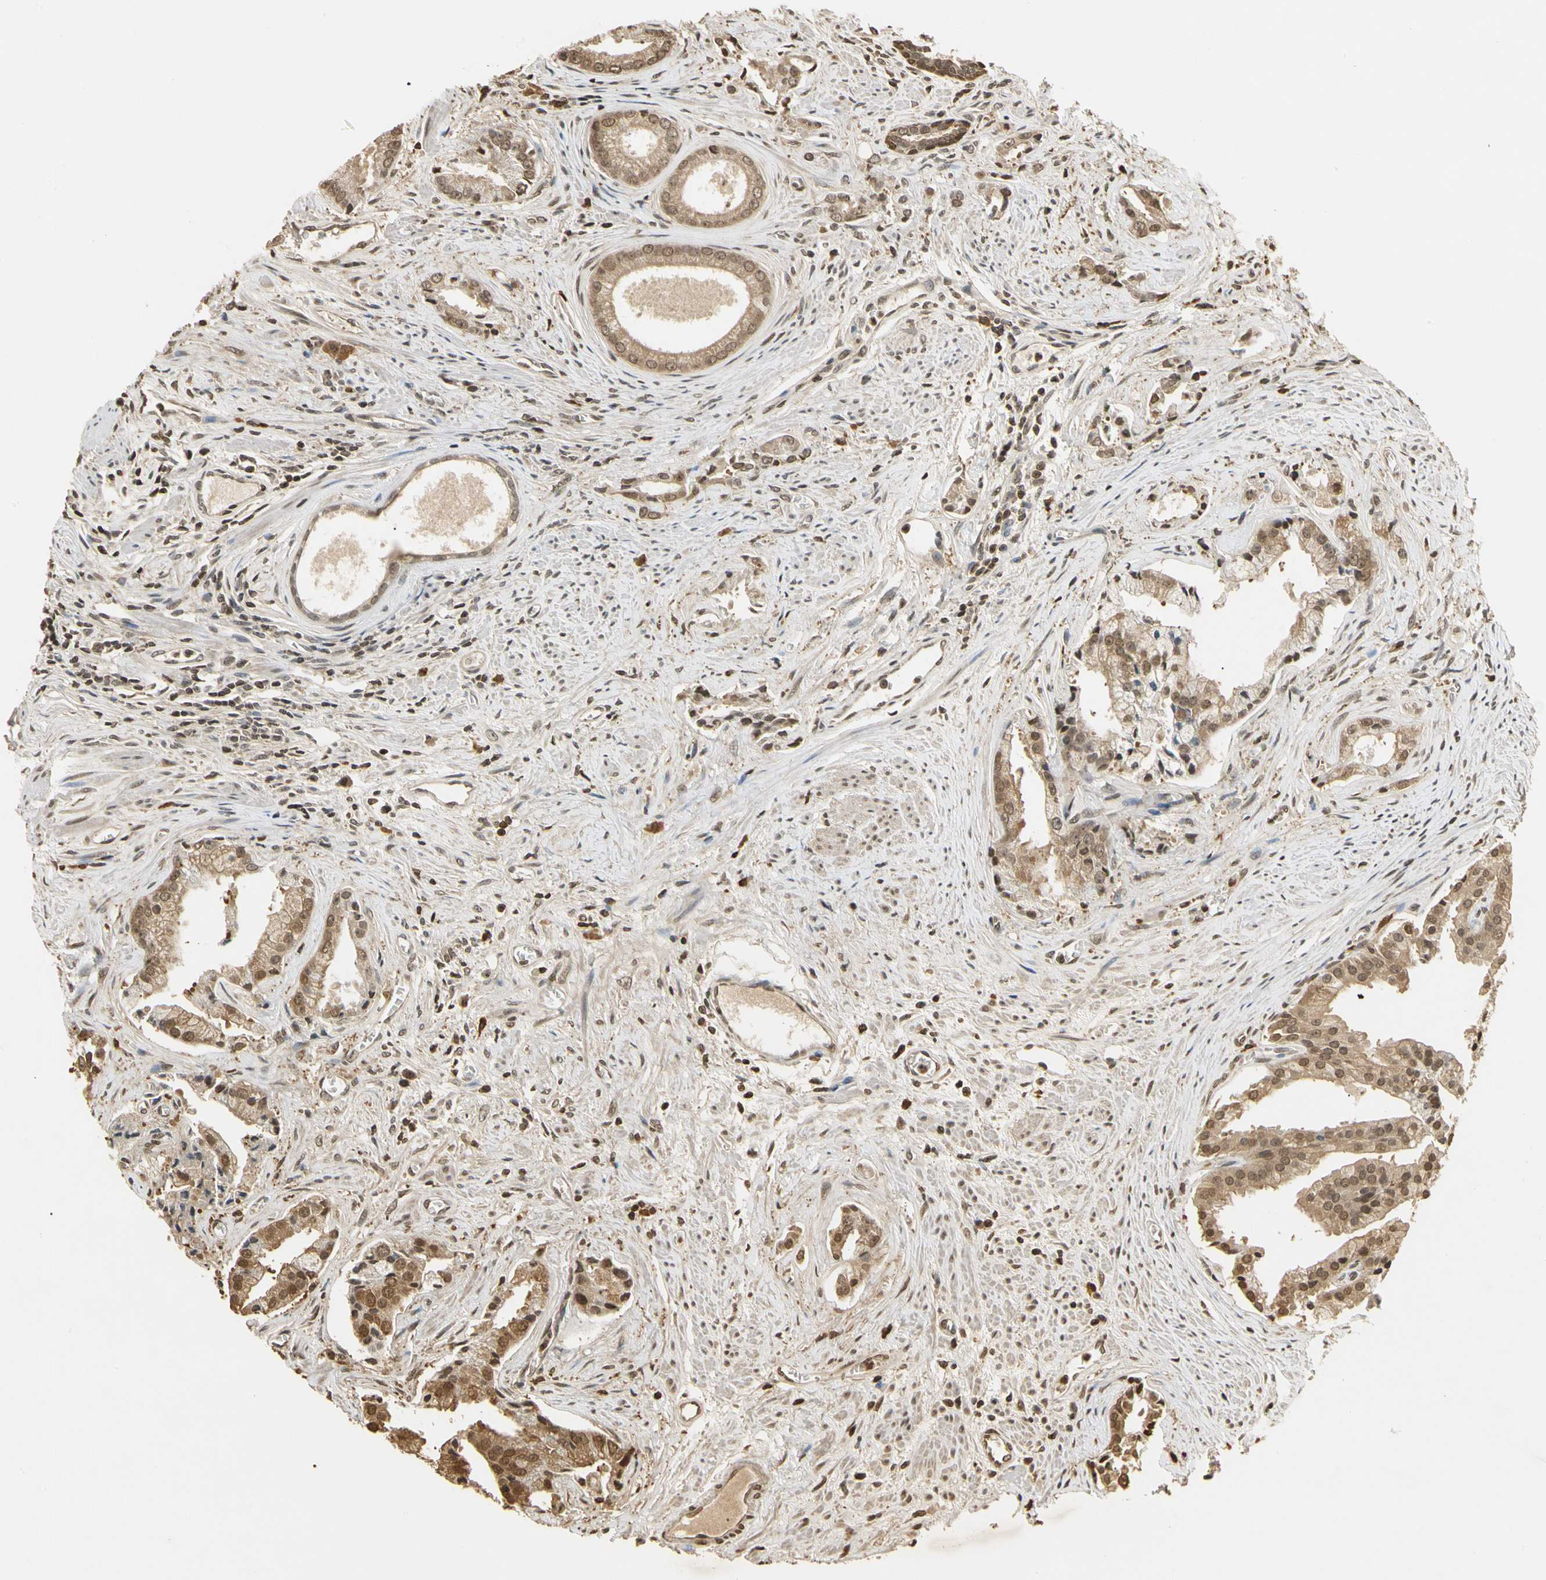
{"staining": {"intensity": "weak", "quantity": ">75%", "location": "cytoplasmic/membranous,nuclear"}, "tissue": "prostate cancer", "cell_type": "Tumor cells", "image_type": "cancer", "snomed": [{"axis": "morphology", "description": "Adenocarcinoma, High grade"}, {"axis": "topography", "description": "Prostate"}], "caption": "The photomicrograph displays immunohistochemical staining of prostate cancer (adenocarcinoma (high-grade)). There is weak cytoplasmic/membranous and nuclear positivity is appreciated in approximately >75% of tumor cells.", "gene": "SOD1", "patient": {"sex": "male", "age": 67}}